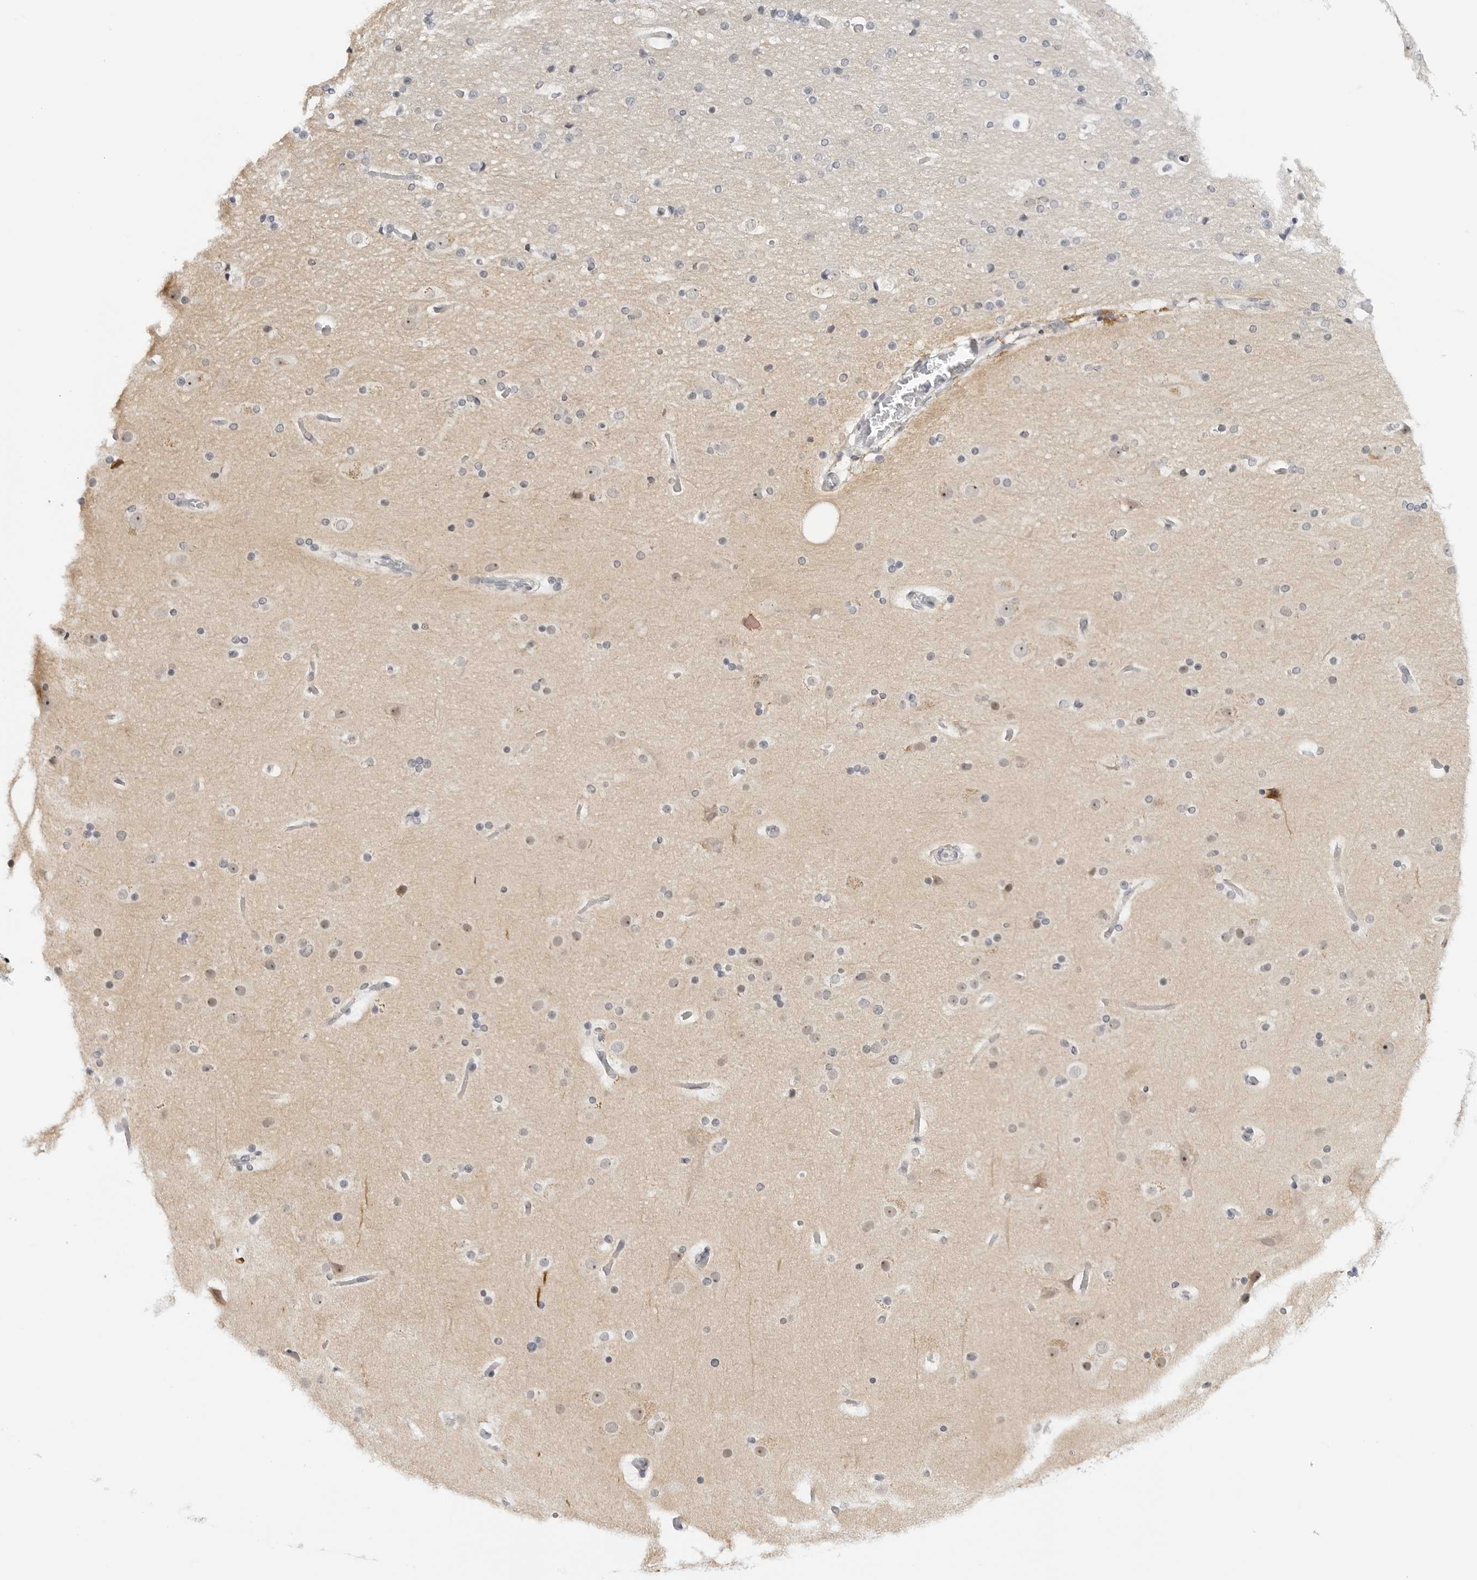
{"staining": {"intensity": "negative", "quantity": "none", "location": "none"}, "tissue": "cerebral cortex", "cell_type": "Endothelial cells", "image_type": "normal", "snomed": [{"axis": "morphology", "description": "Normal tissue, NOS"}, {"axis": "topography", "description": "Cerebral cortex"}], "caption": "Immunohistochemistry (IHC) micrograph of normal cerebral cortex: cerebral cortex stained with DAB demonstrates no significant protein staining in endothelial cells. (IHC, brightfield microscopy, high magnification).", "gene": "MAP2K5", "patient": {"sex": "male", "age": 57}}